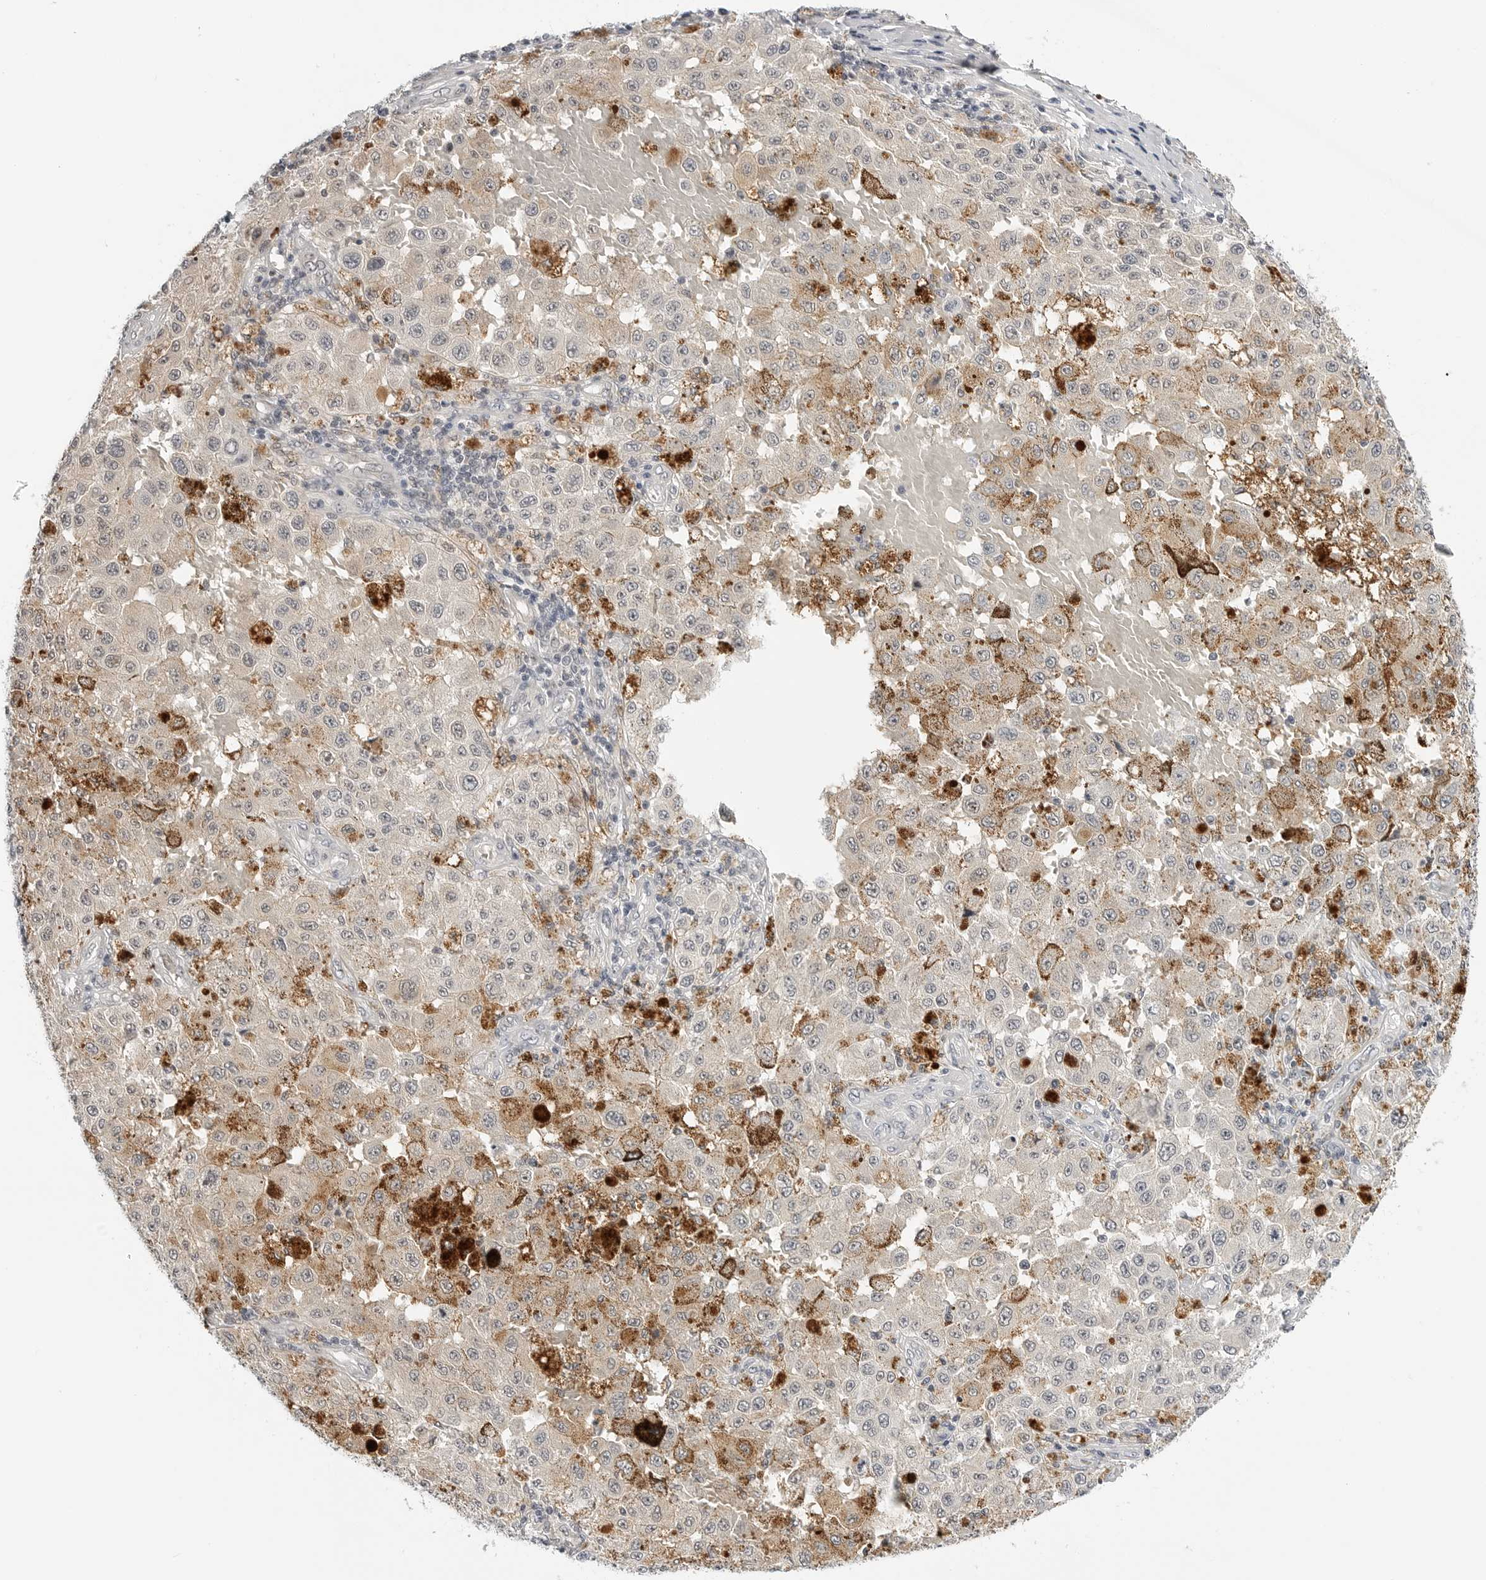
{"staining": {"intensity": "moderate", "quantity": "<25%", "location": "cytoplasmic/membranous"}, "tissue": "melanoma", "cell_type": "Tumor cells", "image_type": "cancer", "snomed": [{"axis": "morphology", "description": "Malignant melanoma, NOS"}, {"axis": "topography", "description": "Skin"}], "caption": "The immunohistochemical stain labels moderate cytoplasmic/membranous staining in tumor cells of melanoma tissue.", "gene": "MAP2K5", "patient": {"sex": "female", "age": 64}}